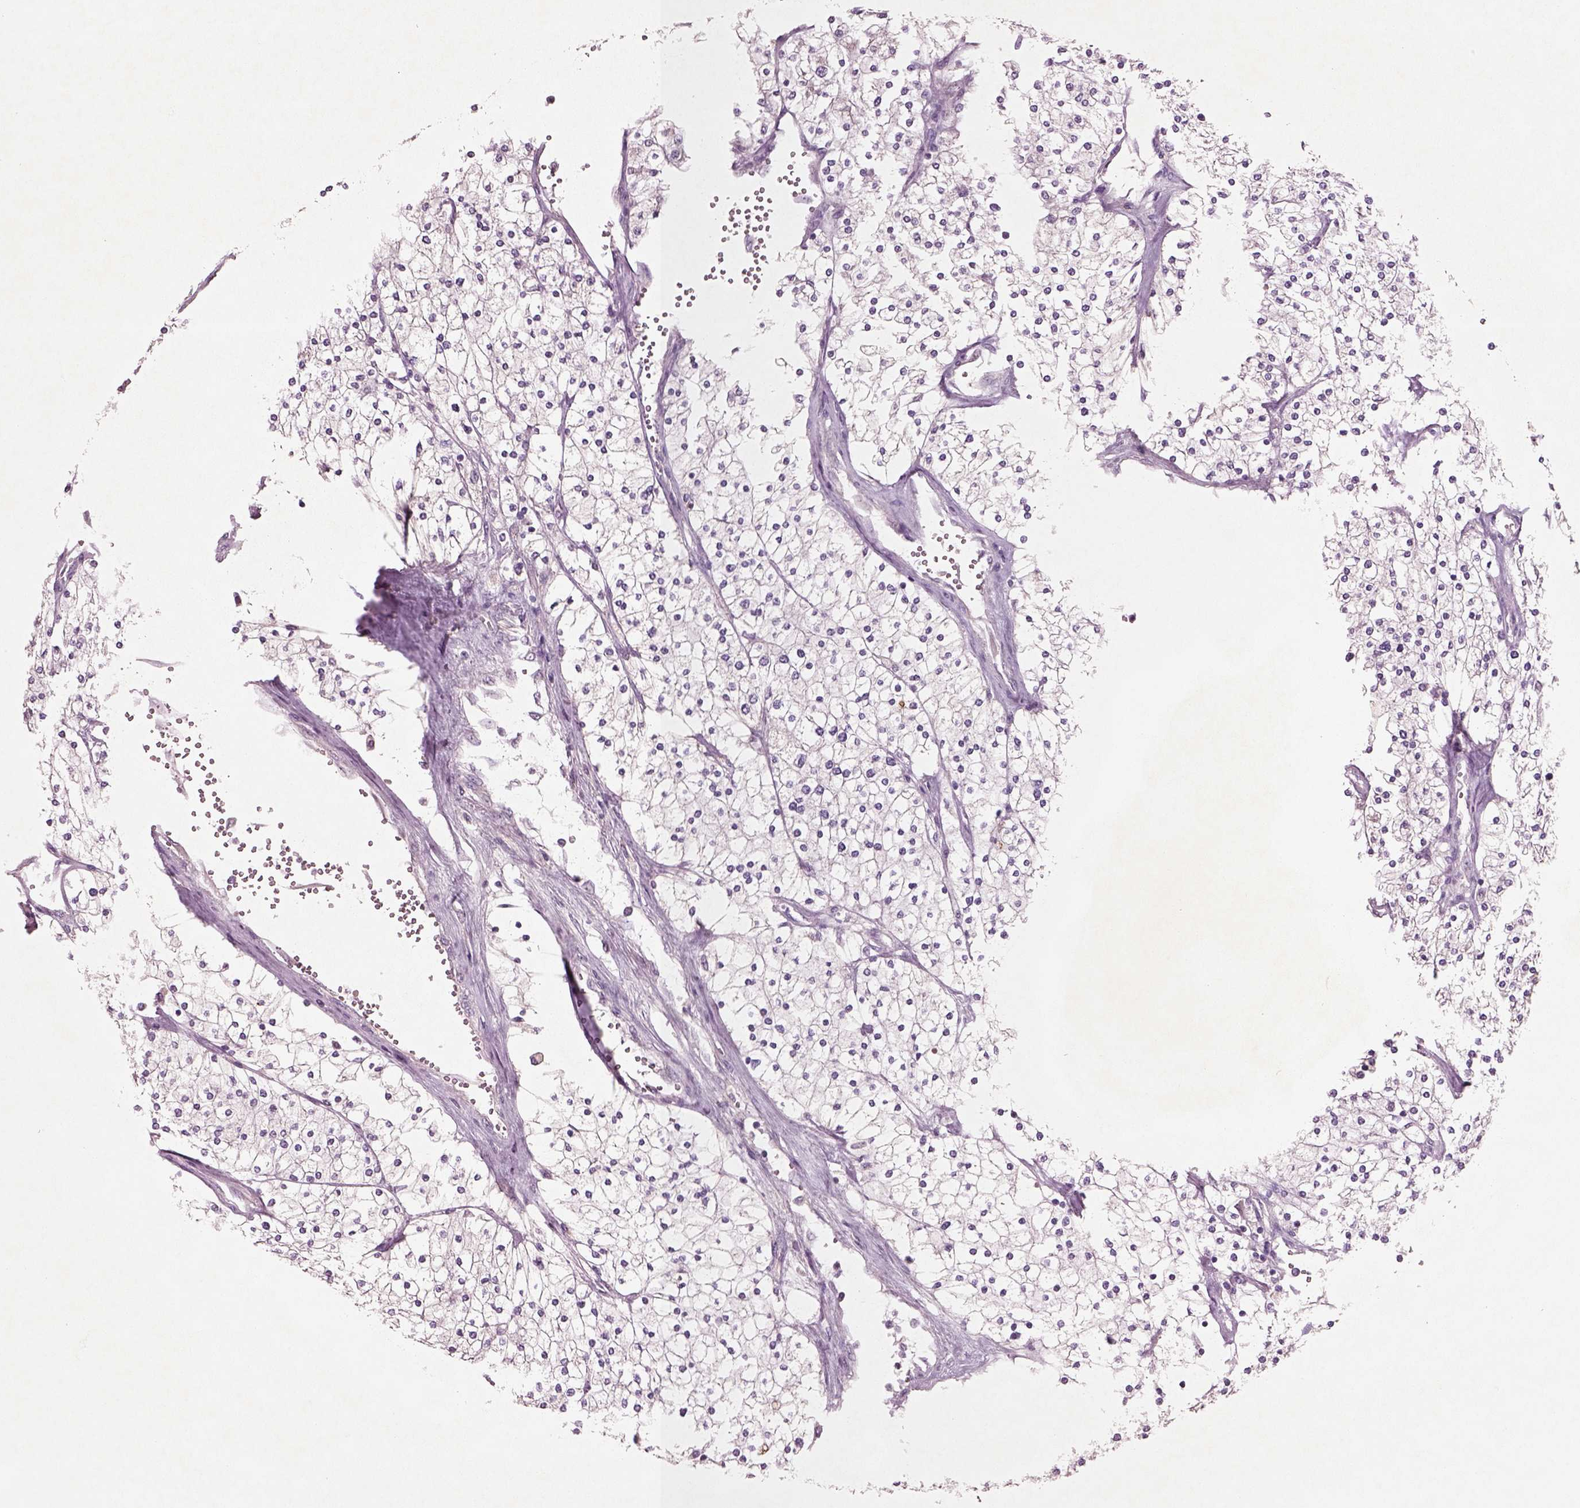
{"staining": {"intensity": "negative", "quantity": "none", "location": "none"}, "tissue": "renal cancer", "cell_type": "Tumor cells", "image_type": "cancer", "snomed": [{"axis": "morphology", "description": "Adenocarcinoma, NOS"}, {"axis": "topography", "description": "Kidney"}], "caption": "Tumor cells show no significant protein expression in renal adenocarcinoma.", "gene": "DUOXA2", "patient": {"sex": "male", "age": 80}}